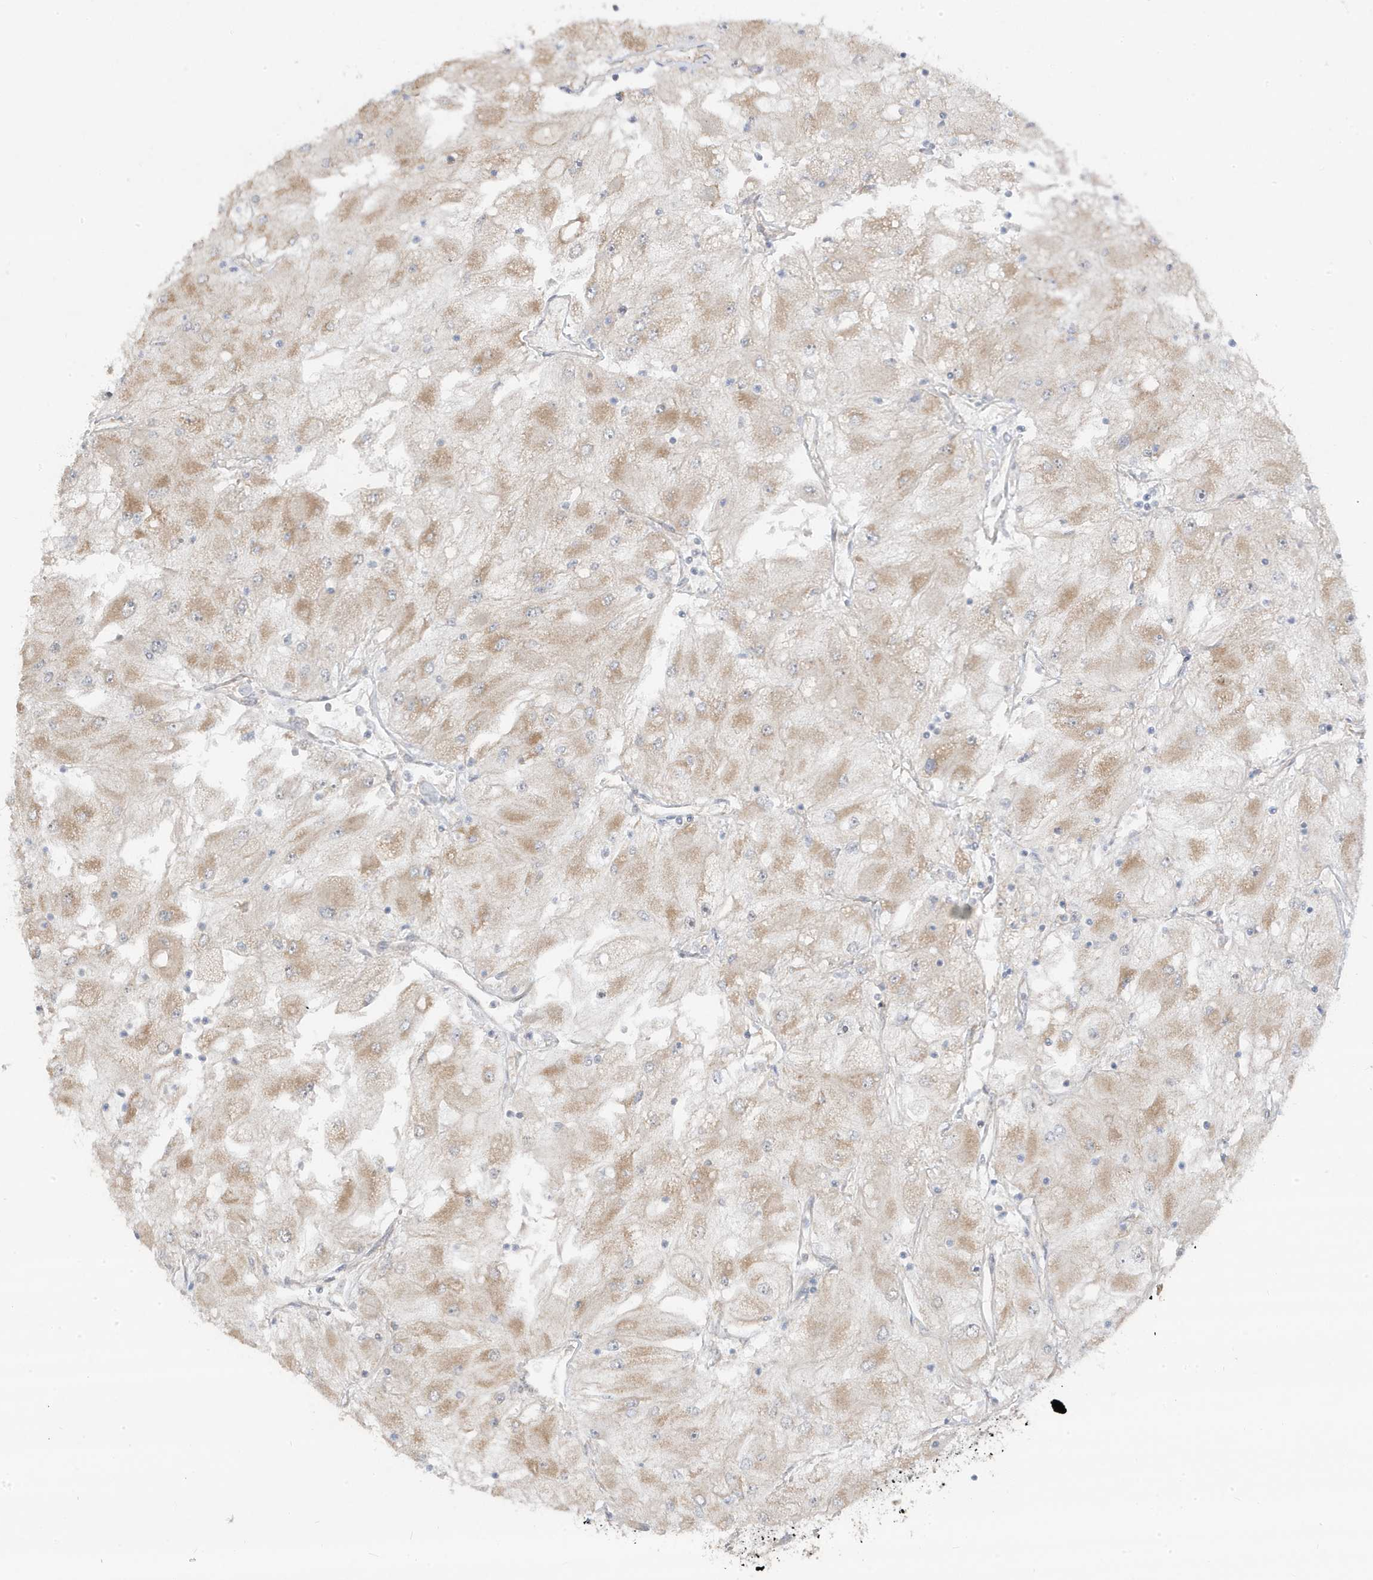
{"staining": {"intensity": "weak", "quantity": ">75%", "location": "cytoplasmic/membranous"}, "tissue": "renal cancer", "cell_type": "Tumor cells", "image_type": "cancer", "snomed": [{"axis": "morphology", "description": "Adenocarcinoma, NOS"}, {"axis": "topography", "description": "Kidney"}], "caption": "Renal cancer (adenocarcinoma) stained with a brown dye reveals weak cytoplasmic/membranous positive expression in approximately >75% of tumor cells.", "gene": "DNAJC12", "patient": {"sex": "male", "age": 80}}